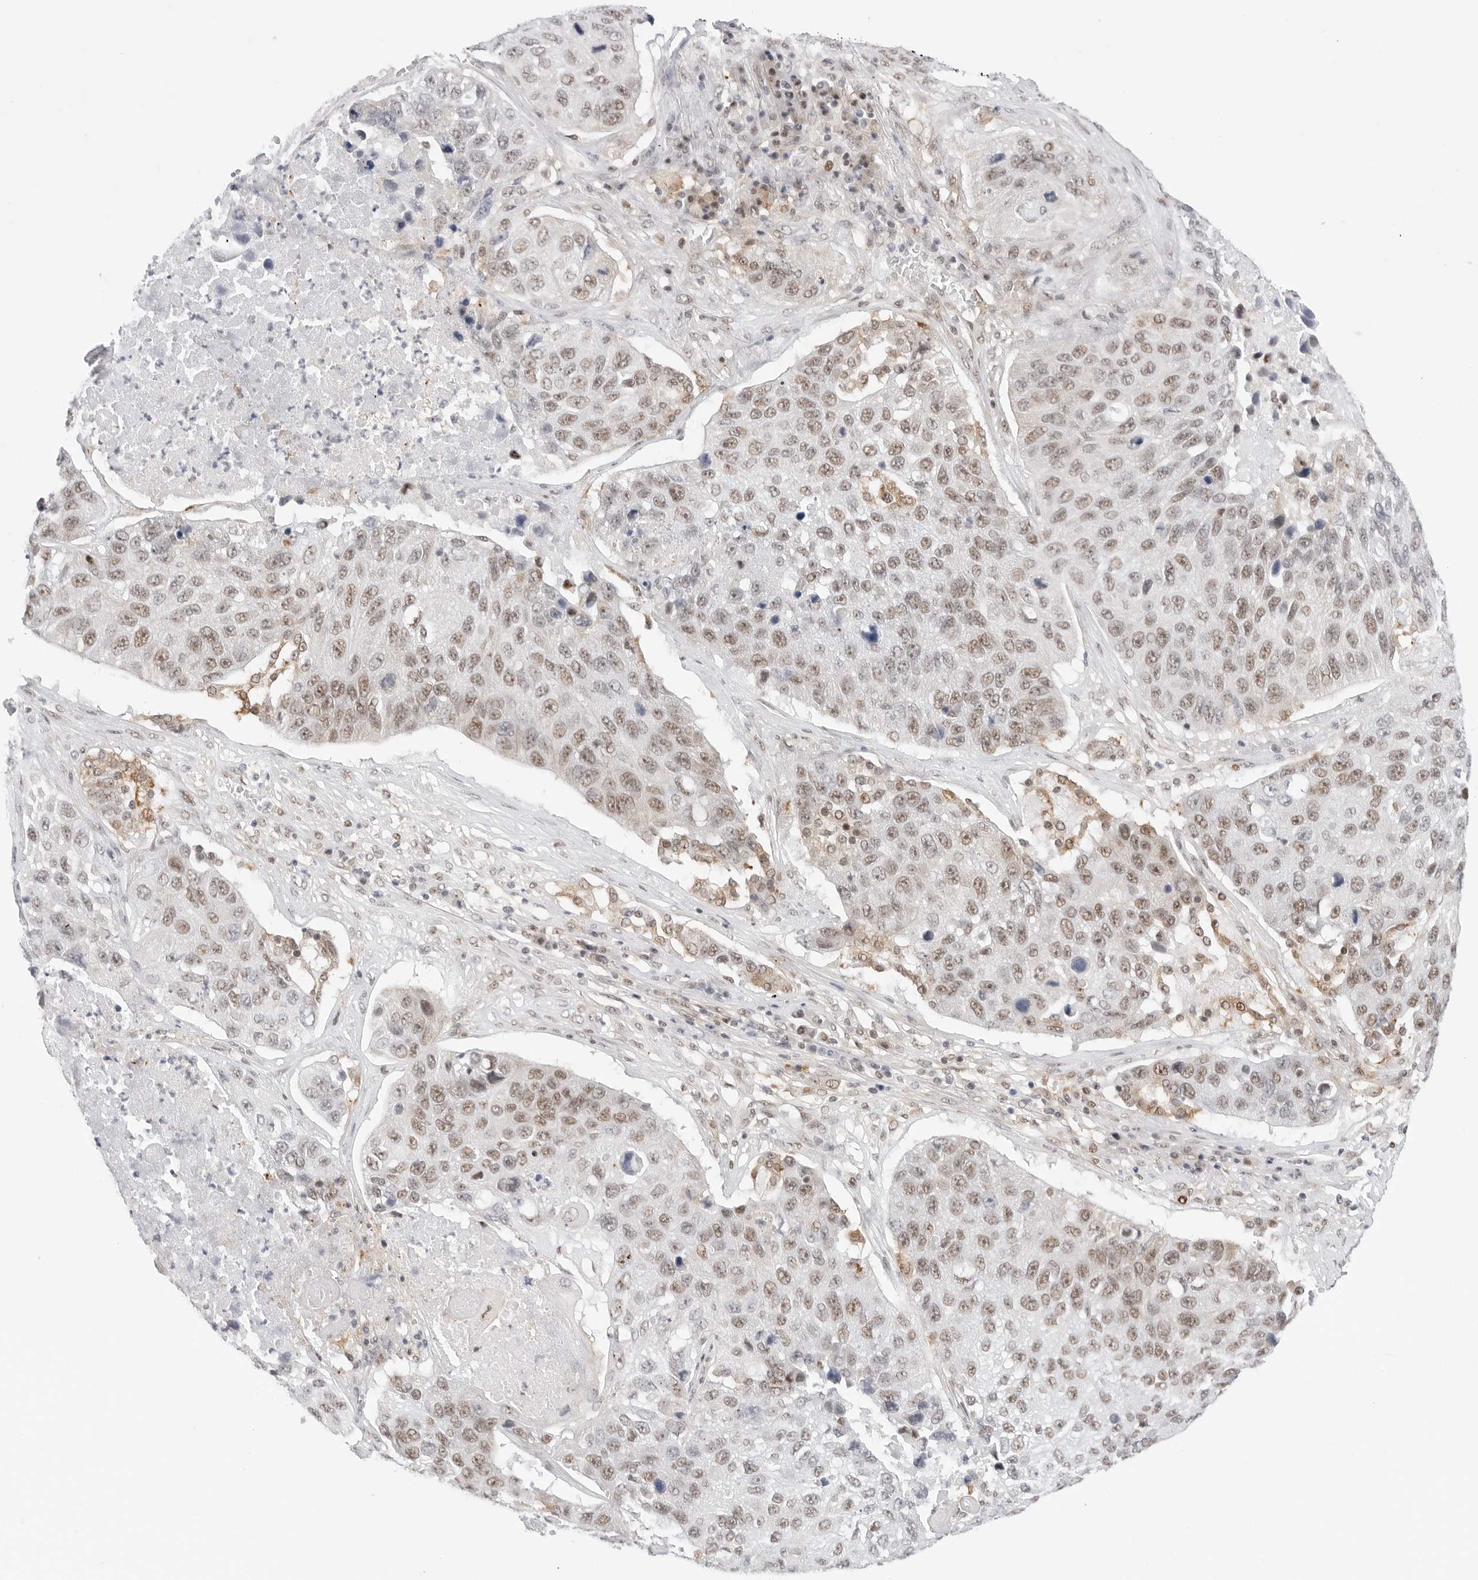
{"staining": {"intensity": "moderate", "quantity": ">75%", "location": "nuclear"}, "tissue": "lung cancer", "cell_type": "Tumor cells", "image_type": "cancer", "snomed": [{"axis": "morphology", "description": "Squamous cell carcinoma, NOS"}, {"axis": "topography", "description": "Lung"}], "caption": "A brown stain highlights moderate nuclear staining of a protein in human lung cancer tumor cells.", "gene": "C1orf162", "patient": {"sex": "male", "age": 61}}